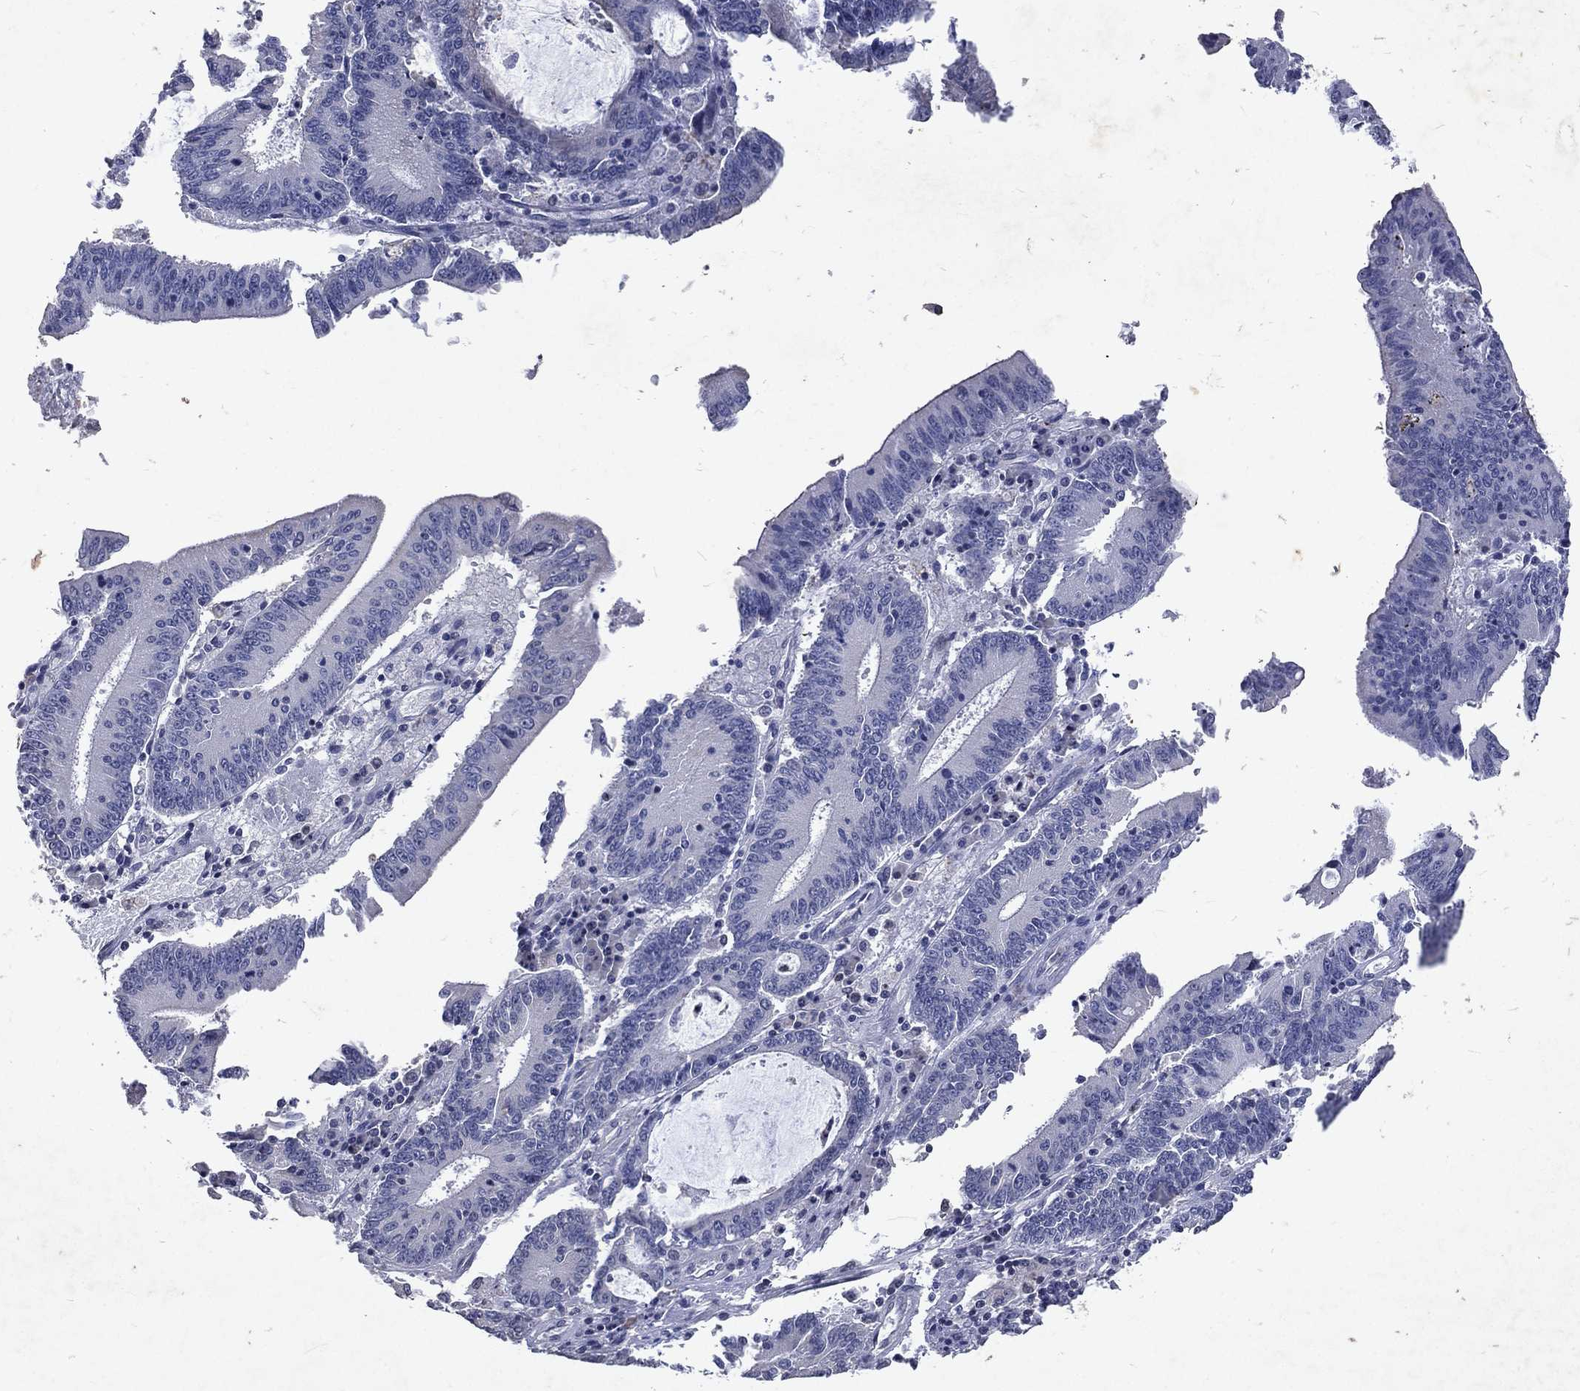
{"staining": {"intensity": "negative", "quantity": "none", "location": "none"}, "tissue": "stomach cancer", "cell_type": "Tumor cells", "image_type": "cancer", "snomed": [{"axis": "morphology", "description": "Adenocarcinoma, NOS"}, {"axis": "topography", "description": "Stomach, upper"}], "caption": "Immunohistochemistry (IHC) photomicrograph of human stomach cancer (adenocarcinoma) stained for a protein (brown), which exhibits no expression in tumor cells.", "gene": "SLC34A2", "patient": {"sex": "male", "age": 68}}